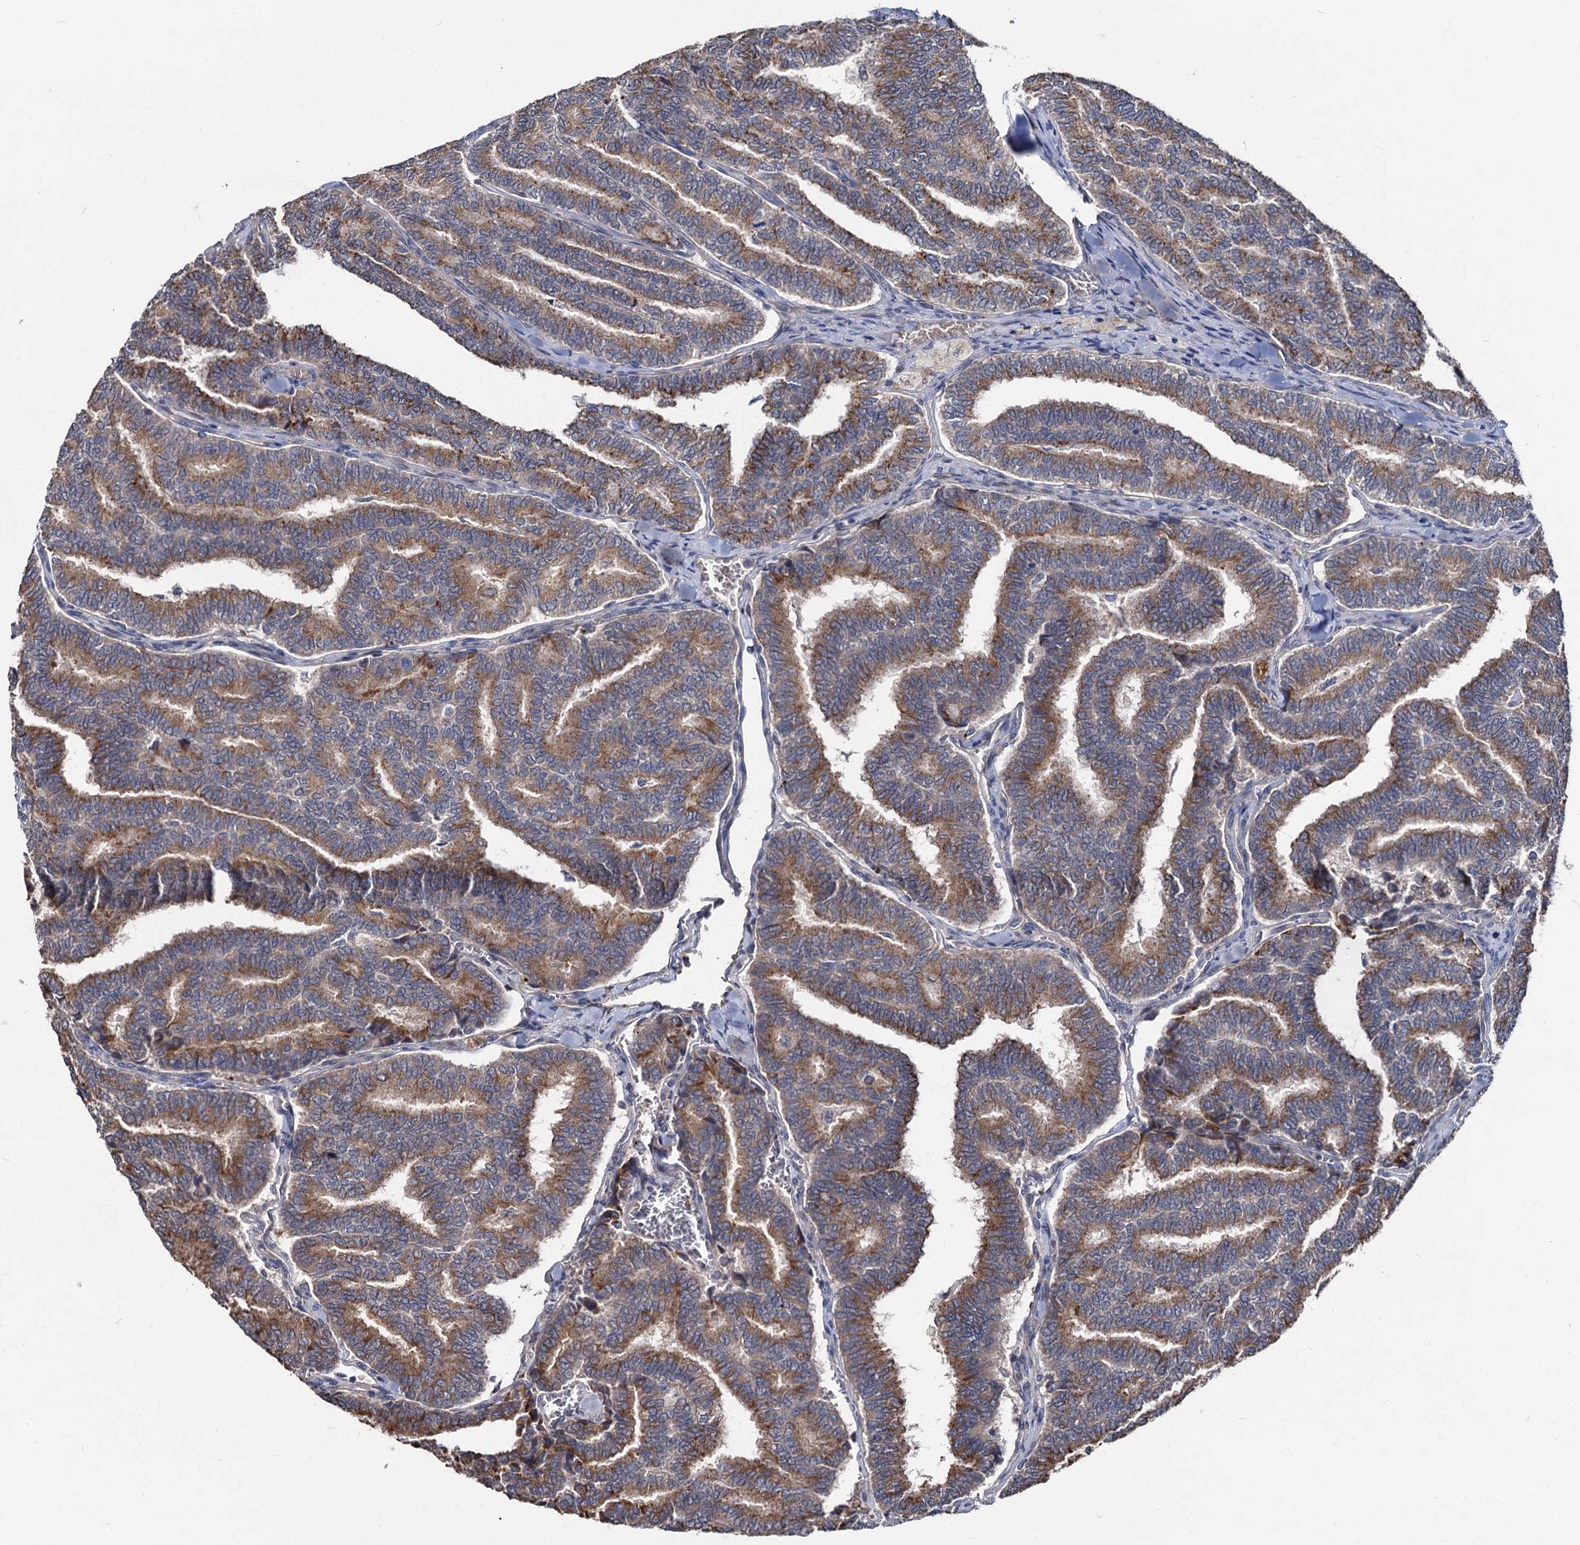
{"staining": {"intensity": "moderate", "quantity": ">75%", "location": "cytoplasmic/membranous"}, "tissue": "thyroid cancer", "cell_type": "Tumor cells", "image_type": "cancer", "snomed": [{"axis": "morphology", "description": "Papillary adenocarcinoma, NOS"}, {"axis": "topography", "description": "Thyroid gland"}], "caption": "A brown stain labels moderate cytoplasmic/membranous staining of a protein in human thyroid cancer (papillary adenocarcinoma) tumor cells. The protein of interest is shown in brown color, while the nuclei are stained blue.", "gene": "SMAGP", "patient": {"sex": "female", "age": 35}}